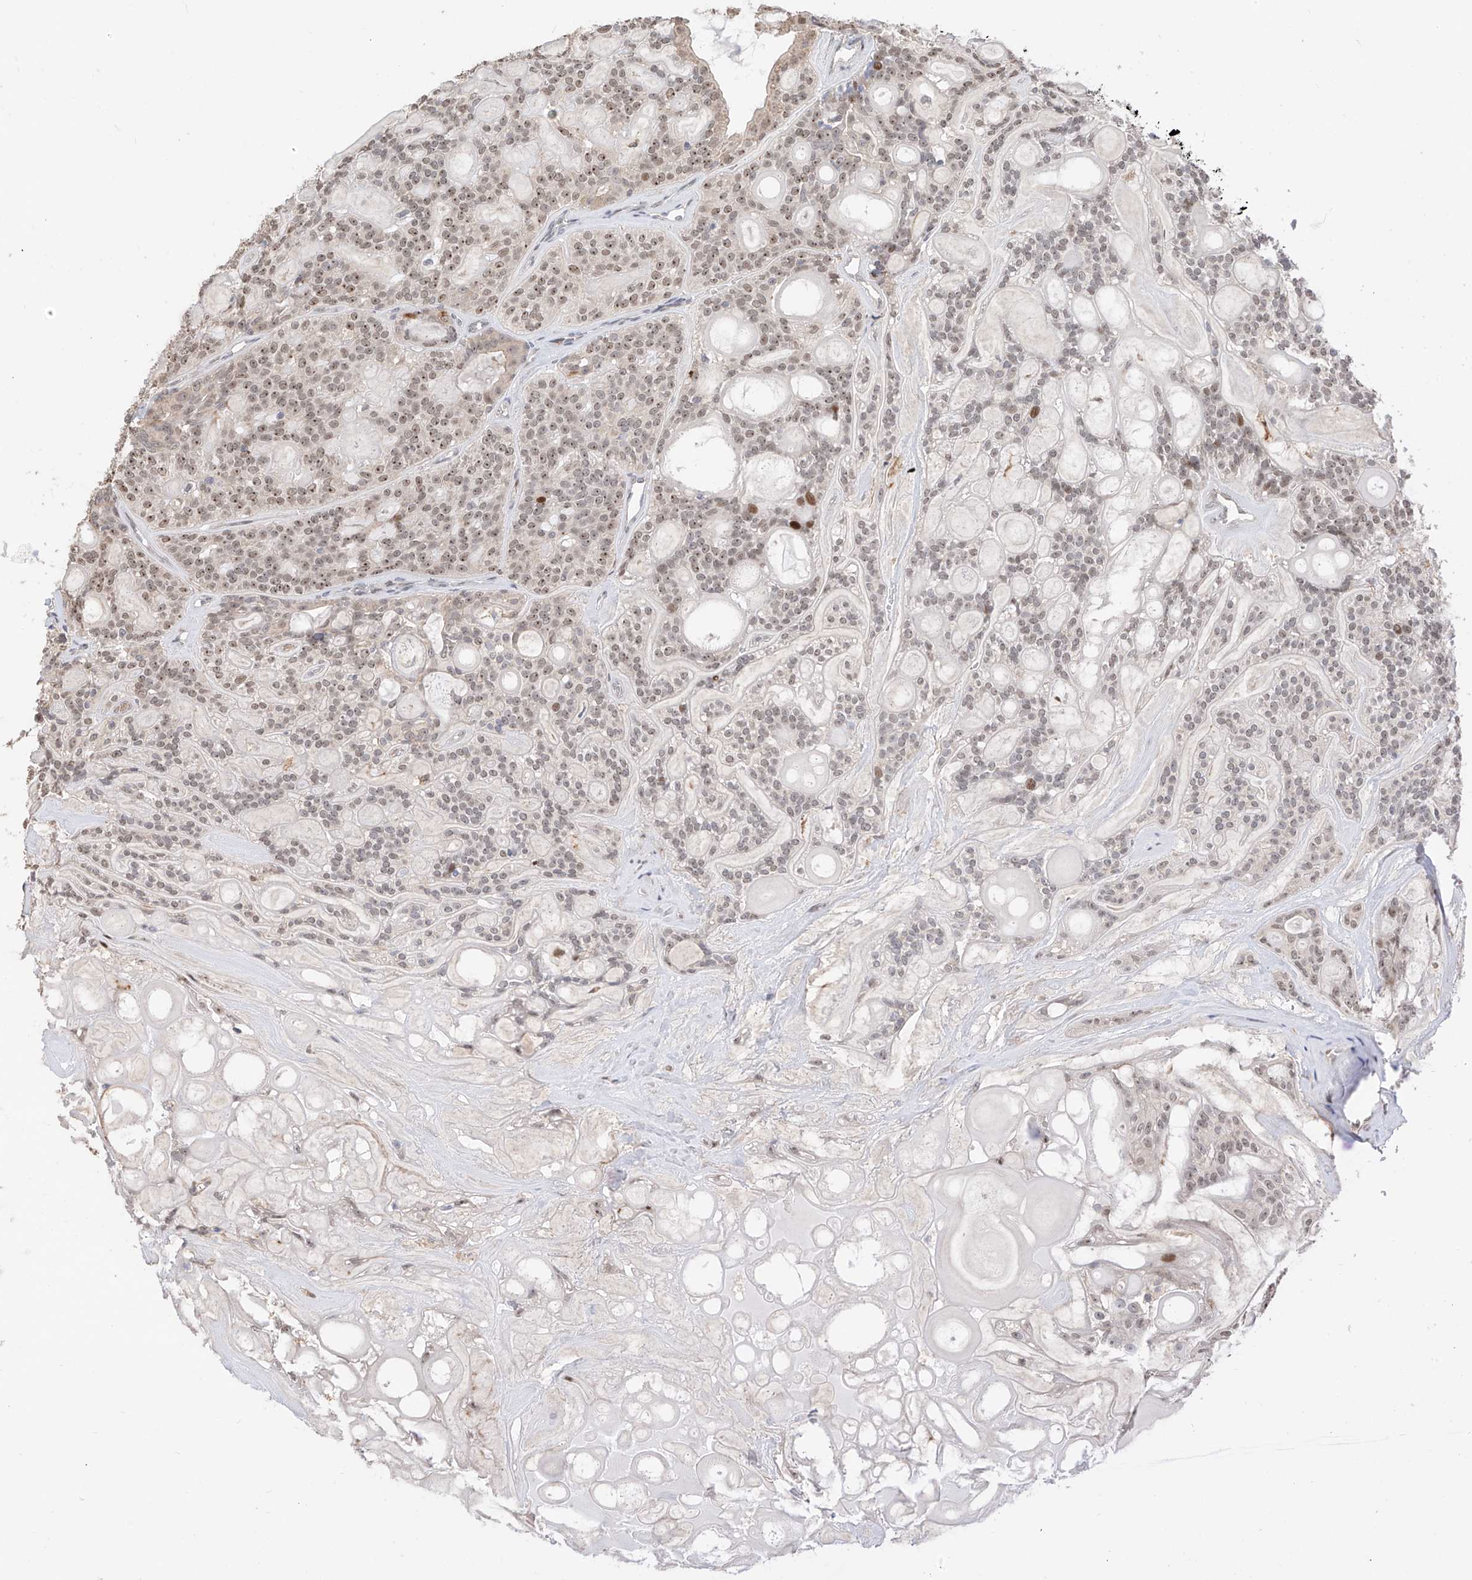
{"staining": {"intensity": "moderate", "quantity": "25%-75%", "location": "nuclear"}, "tissue": "head and neck cancer", "cell_type": "Tumor cells", "image_type": "cancer", "snomed": [{"axis": "morphology", "description": "Adenocarcinoma, NOS"}, {"axis": "topography", "description": "Head-Neck"}], "caption": "Moderate nuclear expression is seen in approximately 25%-75% of tumor cells in head and neck cancer.", "gene": "LATS1", "patient": {"sex": "male", "age": 66}}